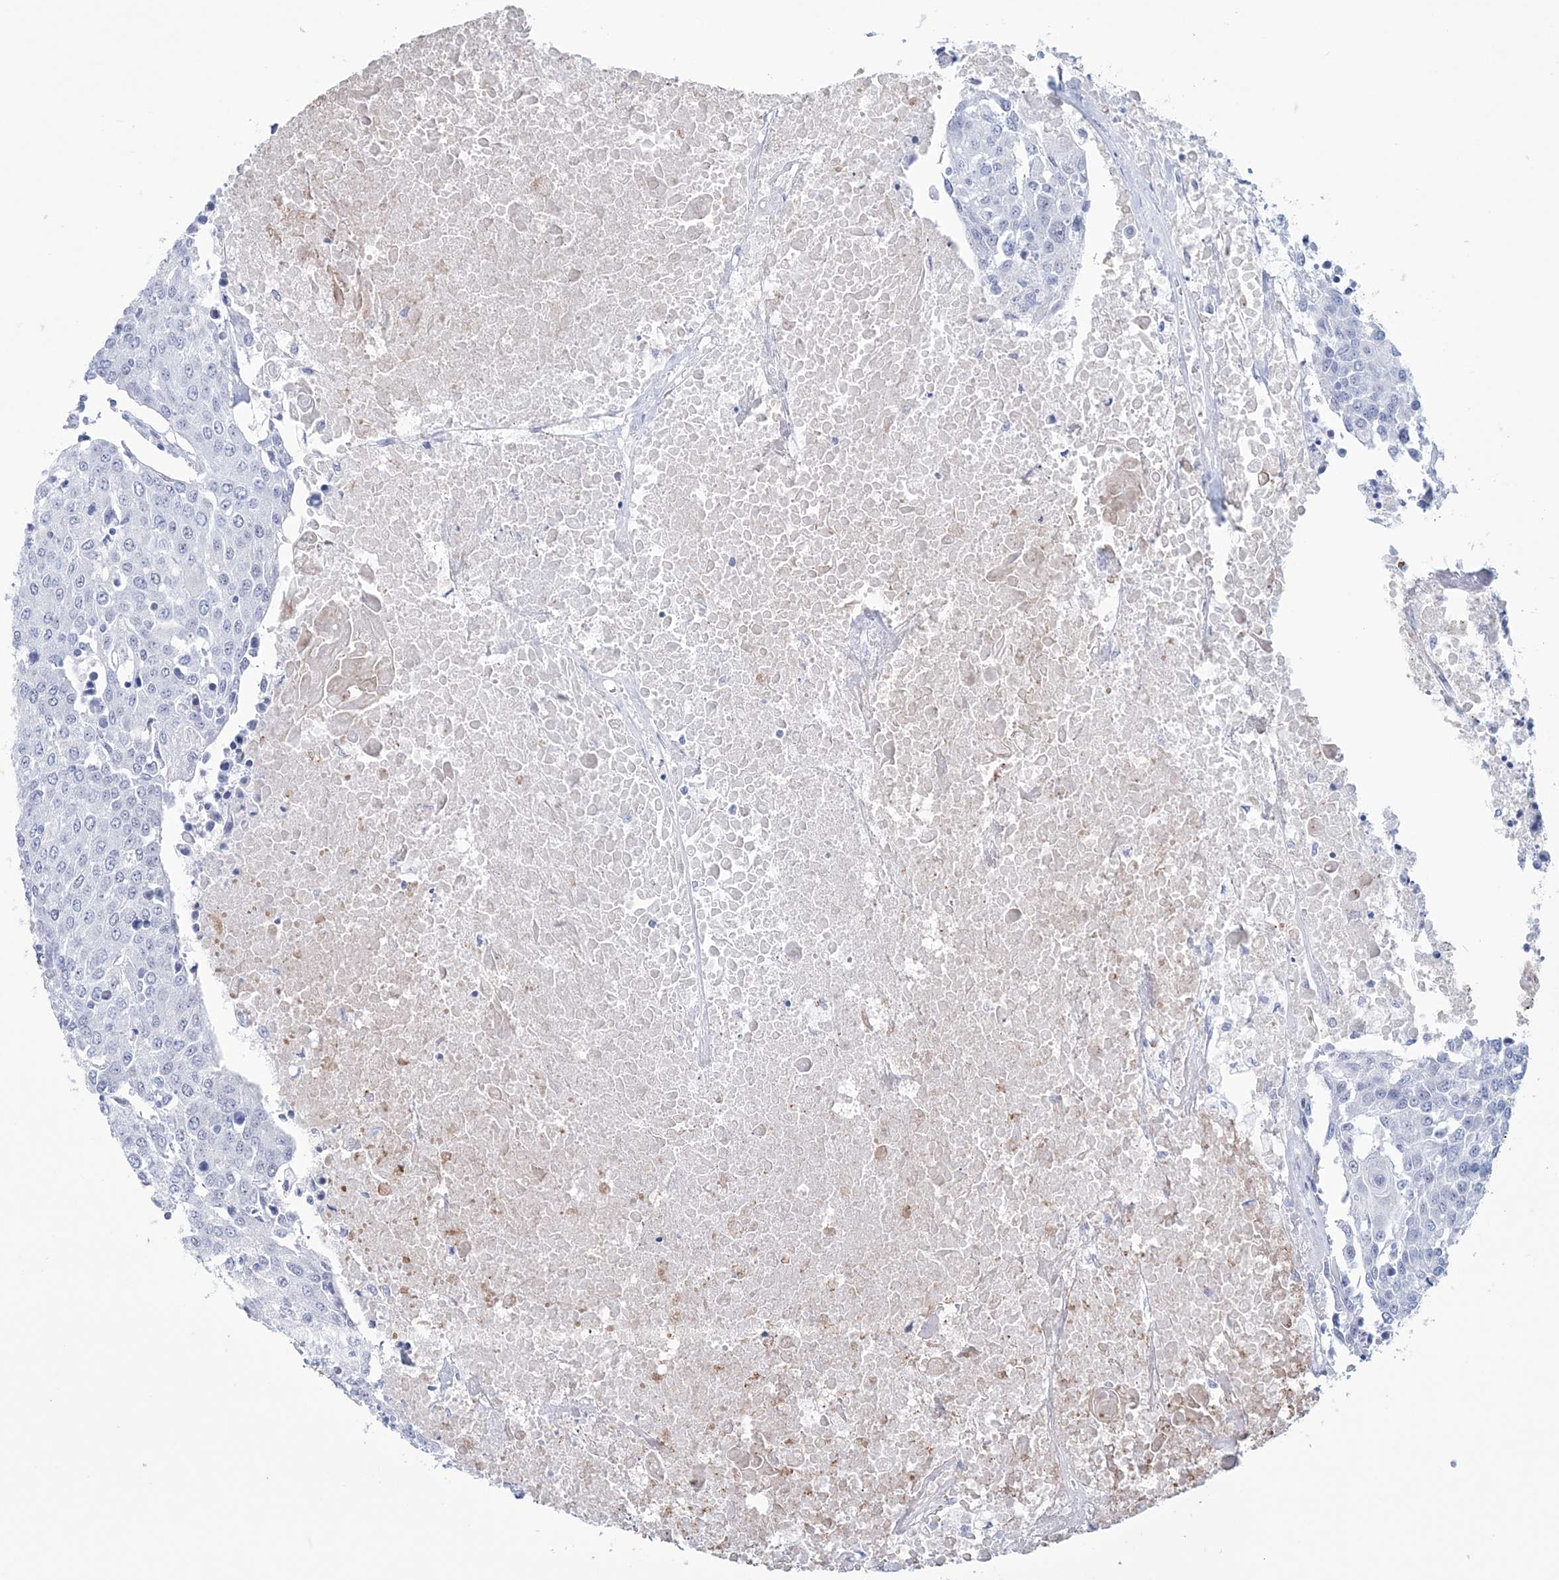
{"staining": {"intensity": "negative", "quantity": "none", "location": "none"}, "tissue": "urothelial cancer", "cell_type": "Tumor cells", "image_type": "cancer", "snomed": [{"axis": "morphology", "description": "Urothelial carcinoma, High grade"}, {"axis": "topography", "description": "Urinary bladder"}], "caption": "Immunohistochemistry (IHC) of urothelial carcinoma (high-grade) exhibits no staining in tumor cells.", "gene": "DPCD", "patient": {"sex": "female", "age": 85}}